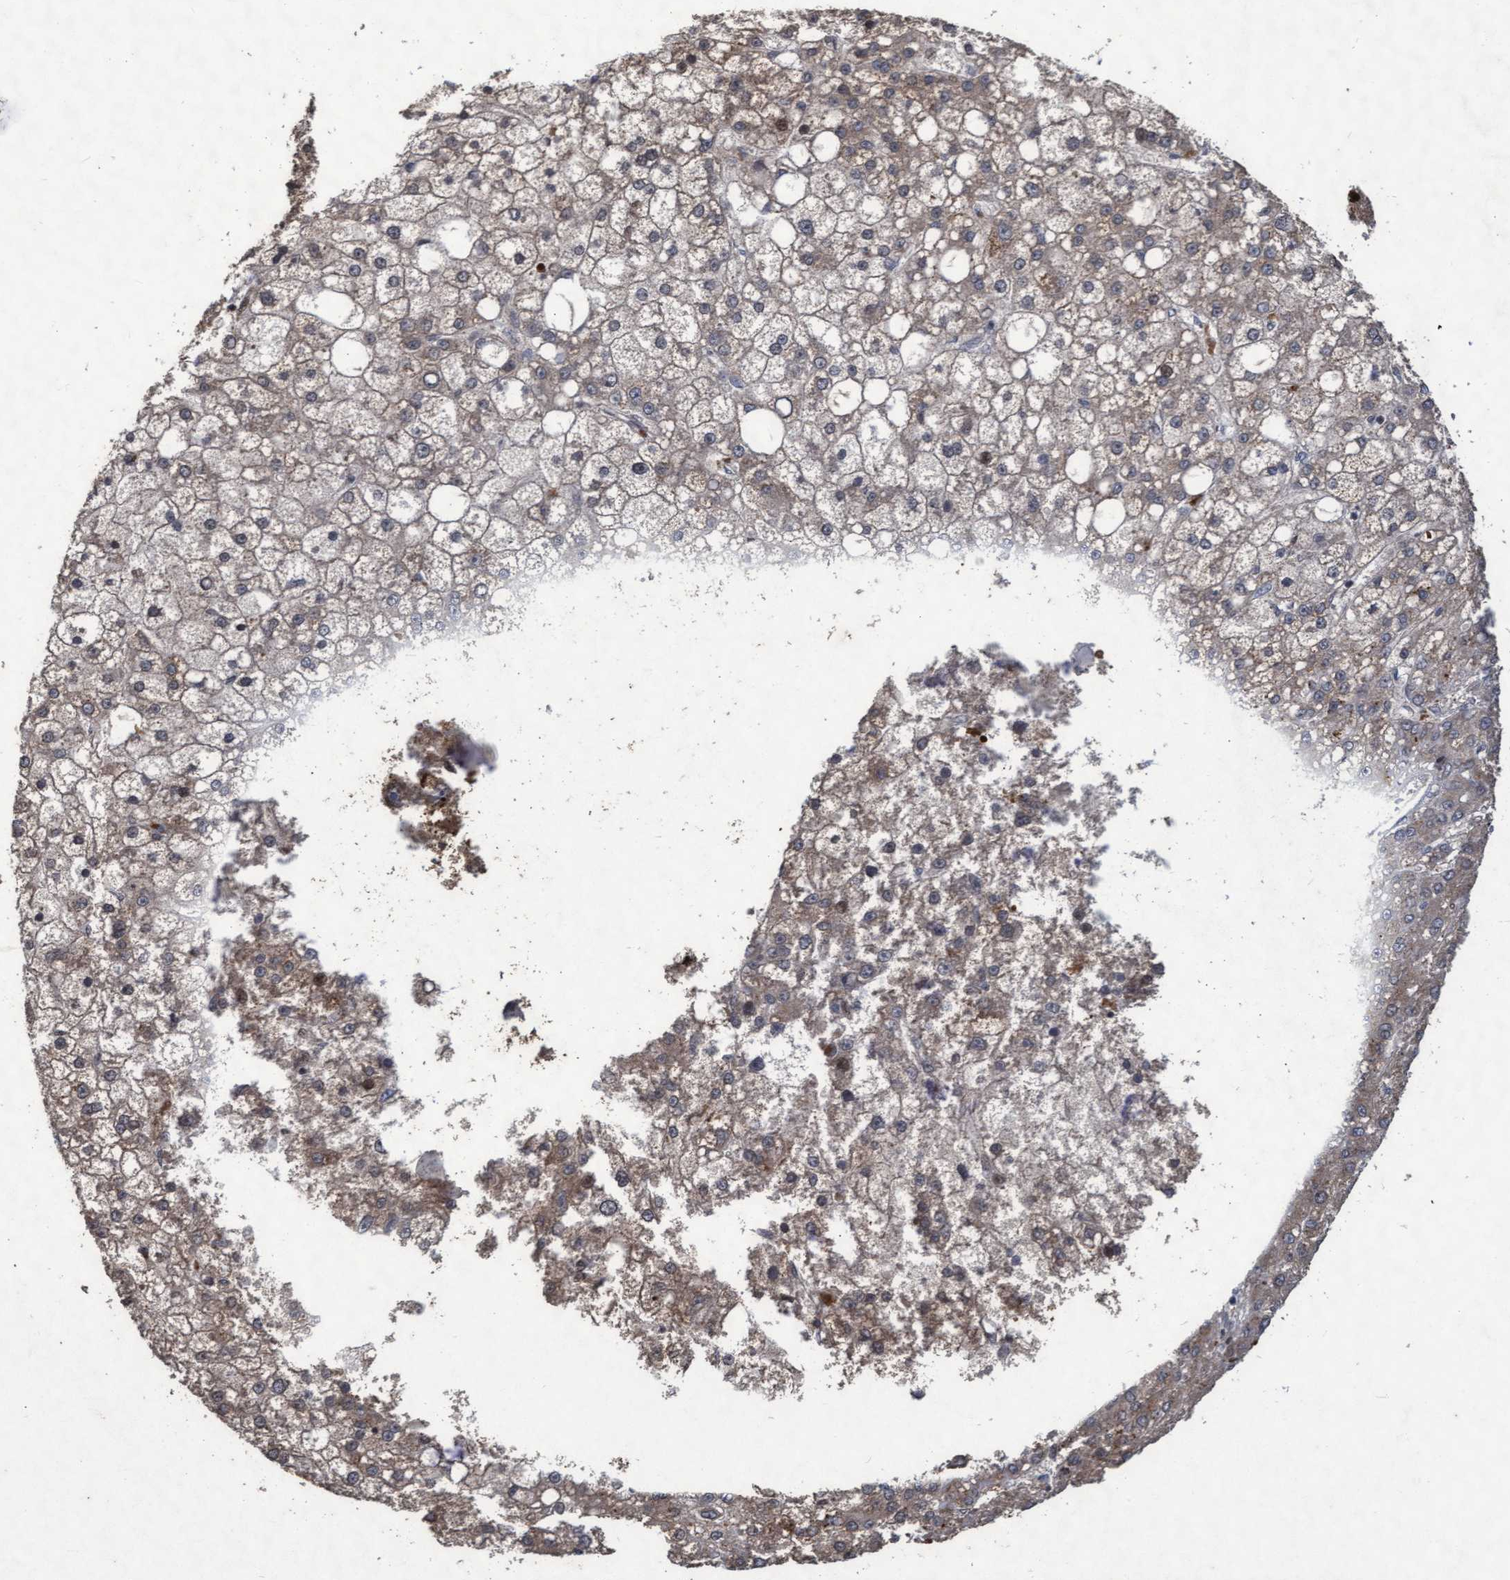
{"staining": {"intensity": "weak", "quantity": "25%-75%", "location": "cytoplasmic/membranous"}, "tissue": "liver cancer", "cell_type": "Tumor cells", "image_type": "cancer", "snomed": [{"axis": "morphology", "description": "Carcinoma, Hepatocellular, NOS"}, {"axis": "topography", "description": "Liver"}], "caption": "DAB (3,3'-diaminobenzidine) immunohistochemical staining of liver cancer displays weak cytoplasmic/membranous protein staining in approximately 25%-75% of tumor cells. The staining is performed using DAB brown chromogen to label protein expression. The nuclei are counter-stained blue using hematoxylin.", "gene": "KCNC2", "patient": {"sex": "male", "age": 67}}